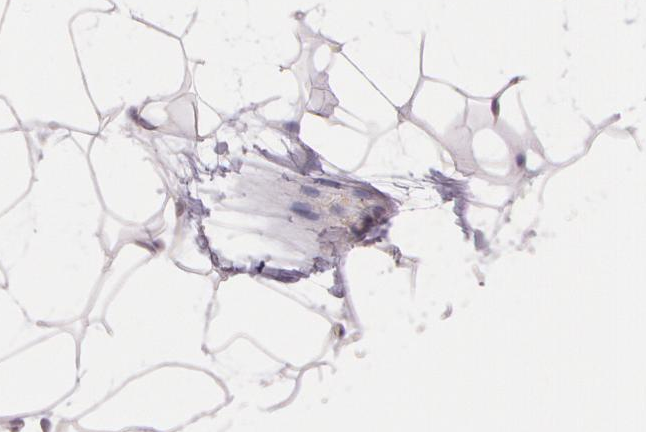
{"staining": {"intensity": "negative", "quantity": "none", "location": "none"}, "tissue": "adipose tissue", "cell_type": "Adipocytes", "image_type": "normal", "snomed": [{"axis": "morphology", "description": "Normal tissue, NOS"}, {"axis": "morphology", "description": "Fibrosis, NOS"}, {"axis": "topography", "description": "Breast"}], "caption": "This is an immunohistochemistry (IHC) photomicrograph of benign human adipose tissue. There is no positivity in adipocytes.", "gene": "G2E3", "patient": {"sex": "female", "age": 24}}